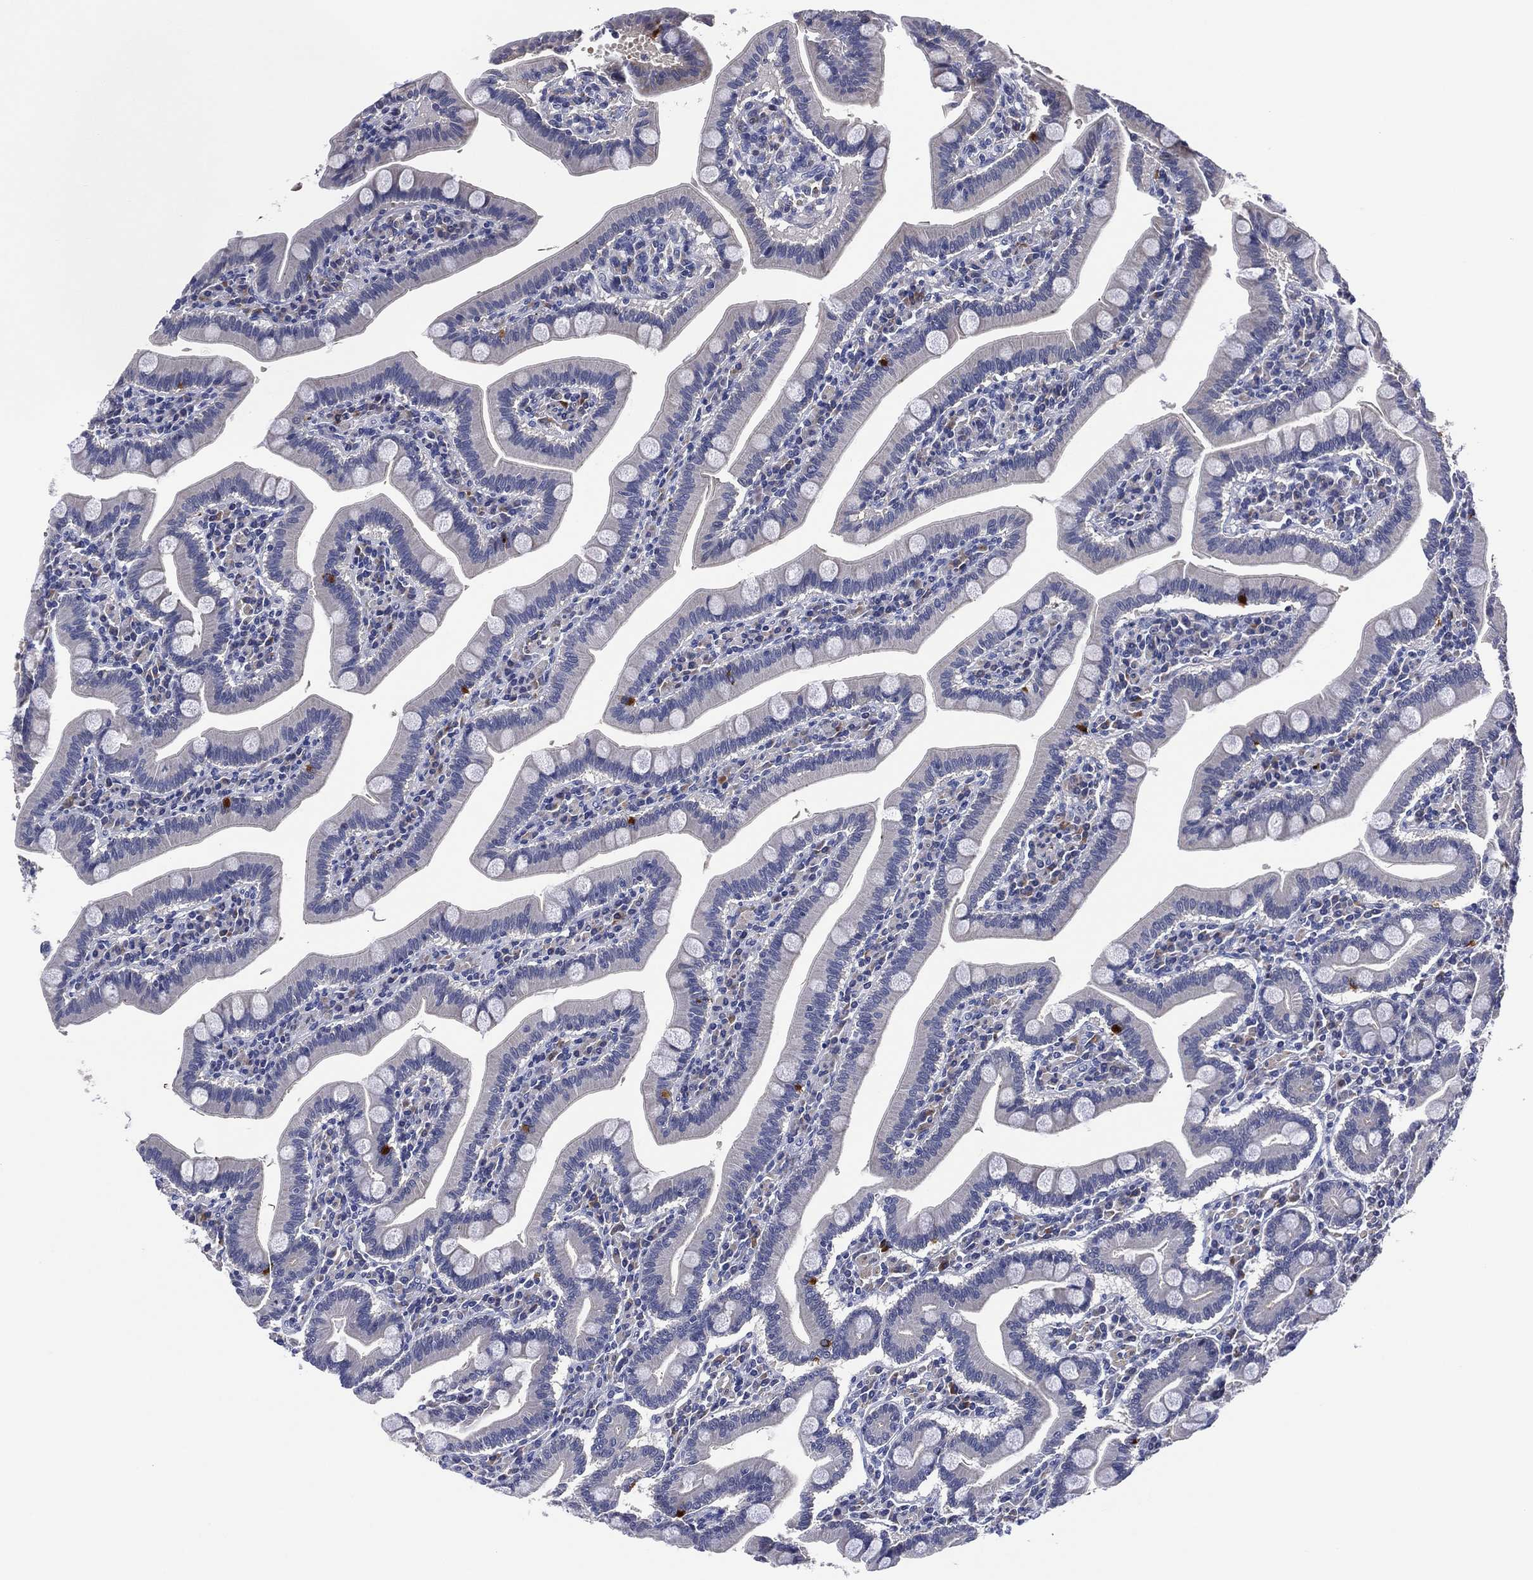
{"staining": {"intensity": "negative", "quantity": "none", "location": "none"}, "tissue": "small intestine", "cell_type": "Glandular cells", "image_type": "normal", "snomed": [{"axis": "morphology", "description": "Normal tissue, NOS"}, {"axis": "topography", "description": "Small intestine"}], "caption": "This is an immunohistochemistry (IHC) image of normal small intestine. There is no expression in glandular cells.", "gene": "CLIP3", "patient": {"sex": "male", "age": 66}}